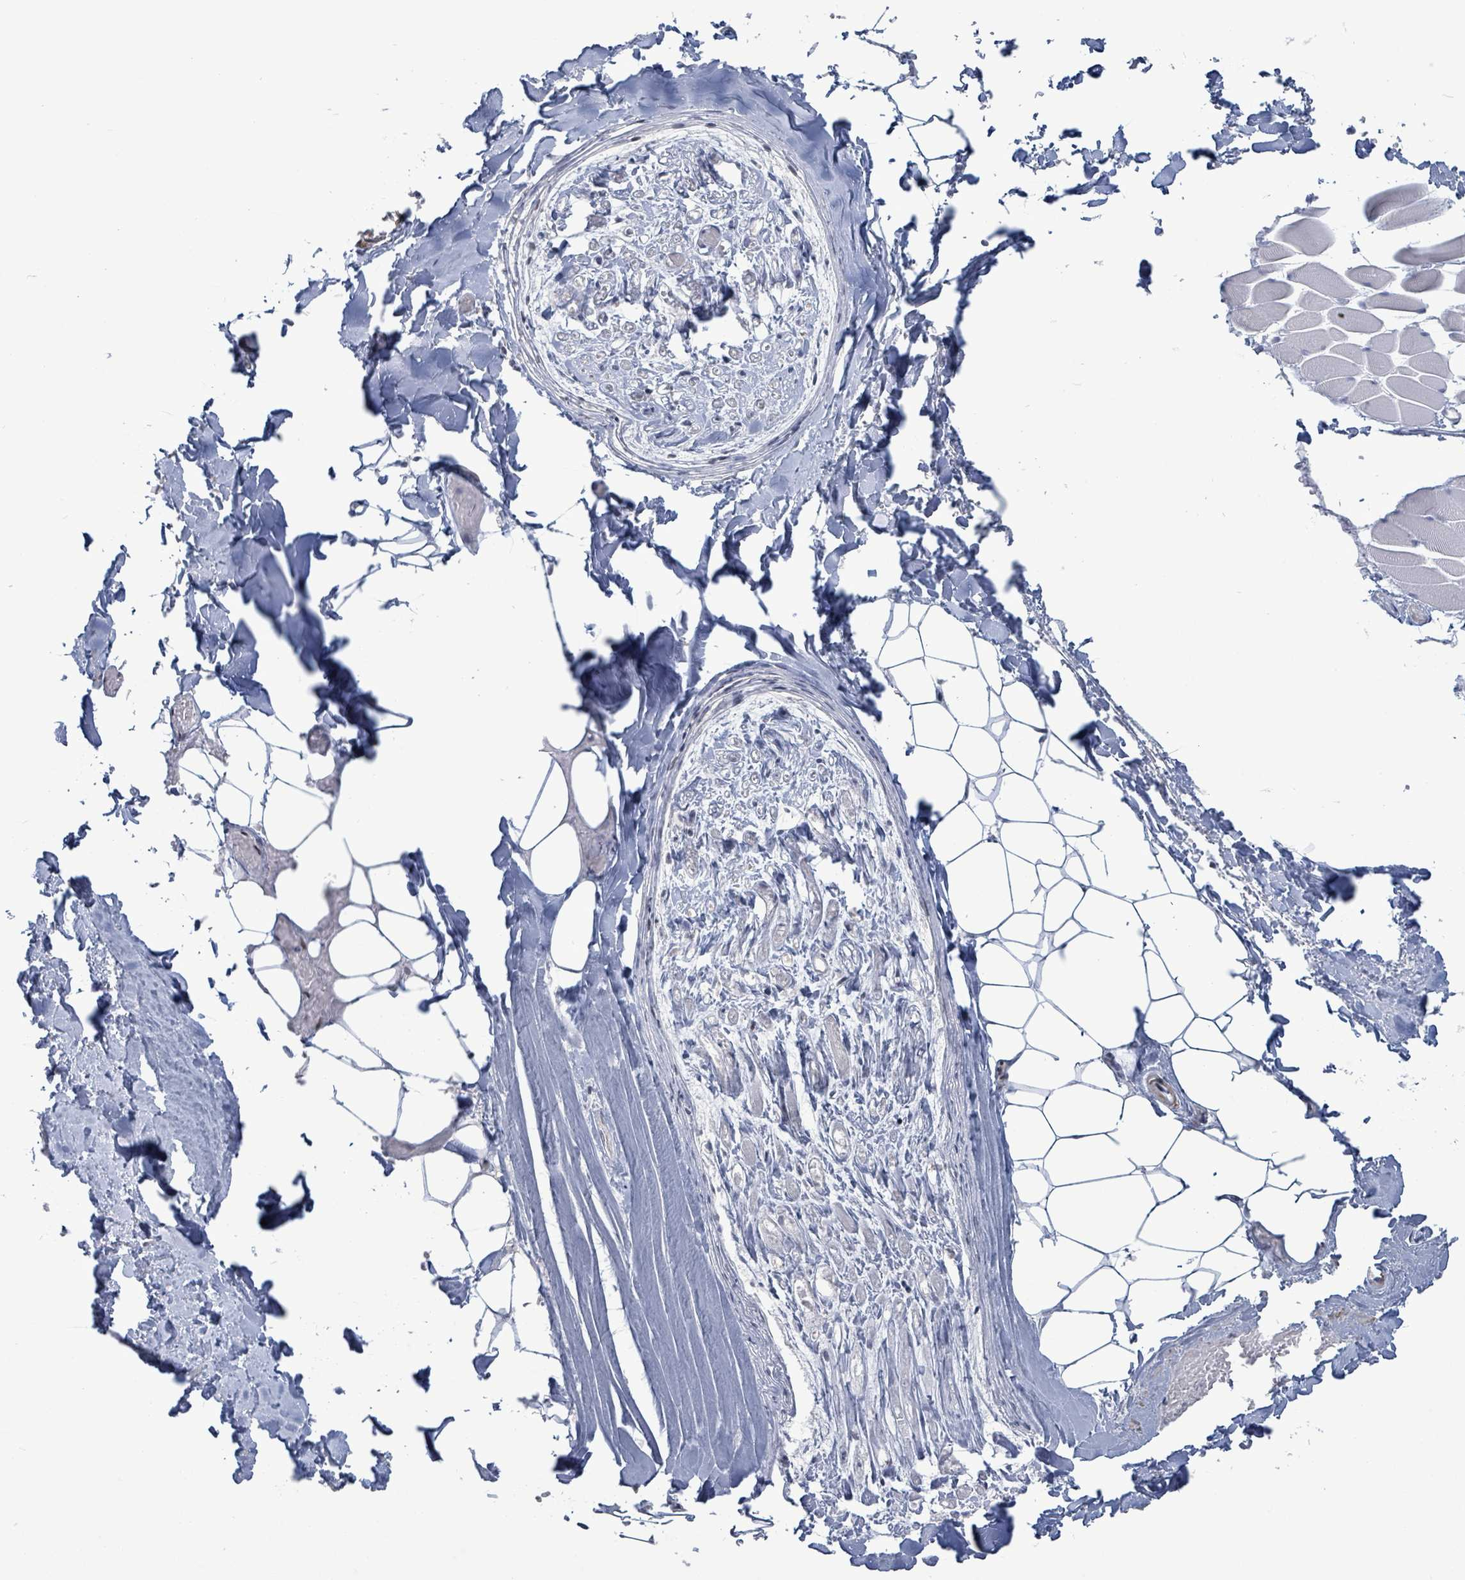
{"staining": {"intensity": "negative", "quantity": "none", "location": "none"}, "tissue": "adipose tissue", "cell_type": "Adipocytes", "image_type": "normal", "snomed": [{"axis": "morphology", "description": "Normal tissue, NOS"}, {"axis": "topography", "description": "Peripheral nerve tissue"}], "caption": "Immunohistochemical staining of benign adipose tissue exhibits no significant positivity in adipocytes.", "gene": "NTN3", "patient": {"sex": "male", "age": 74}}